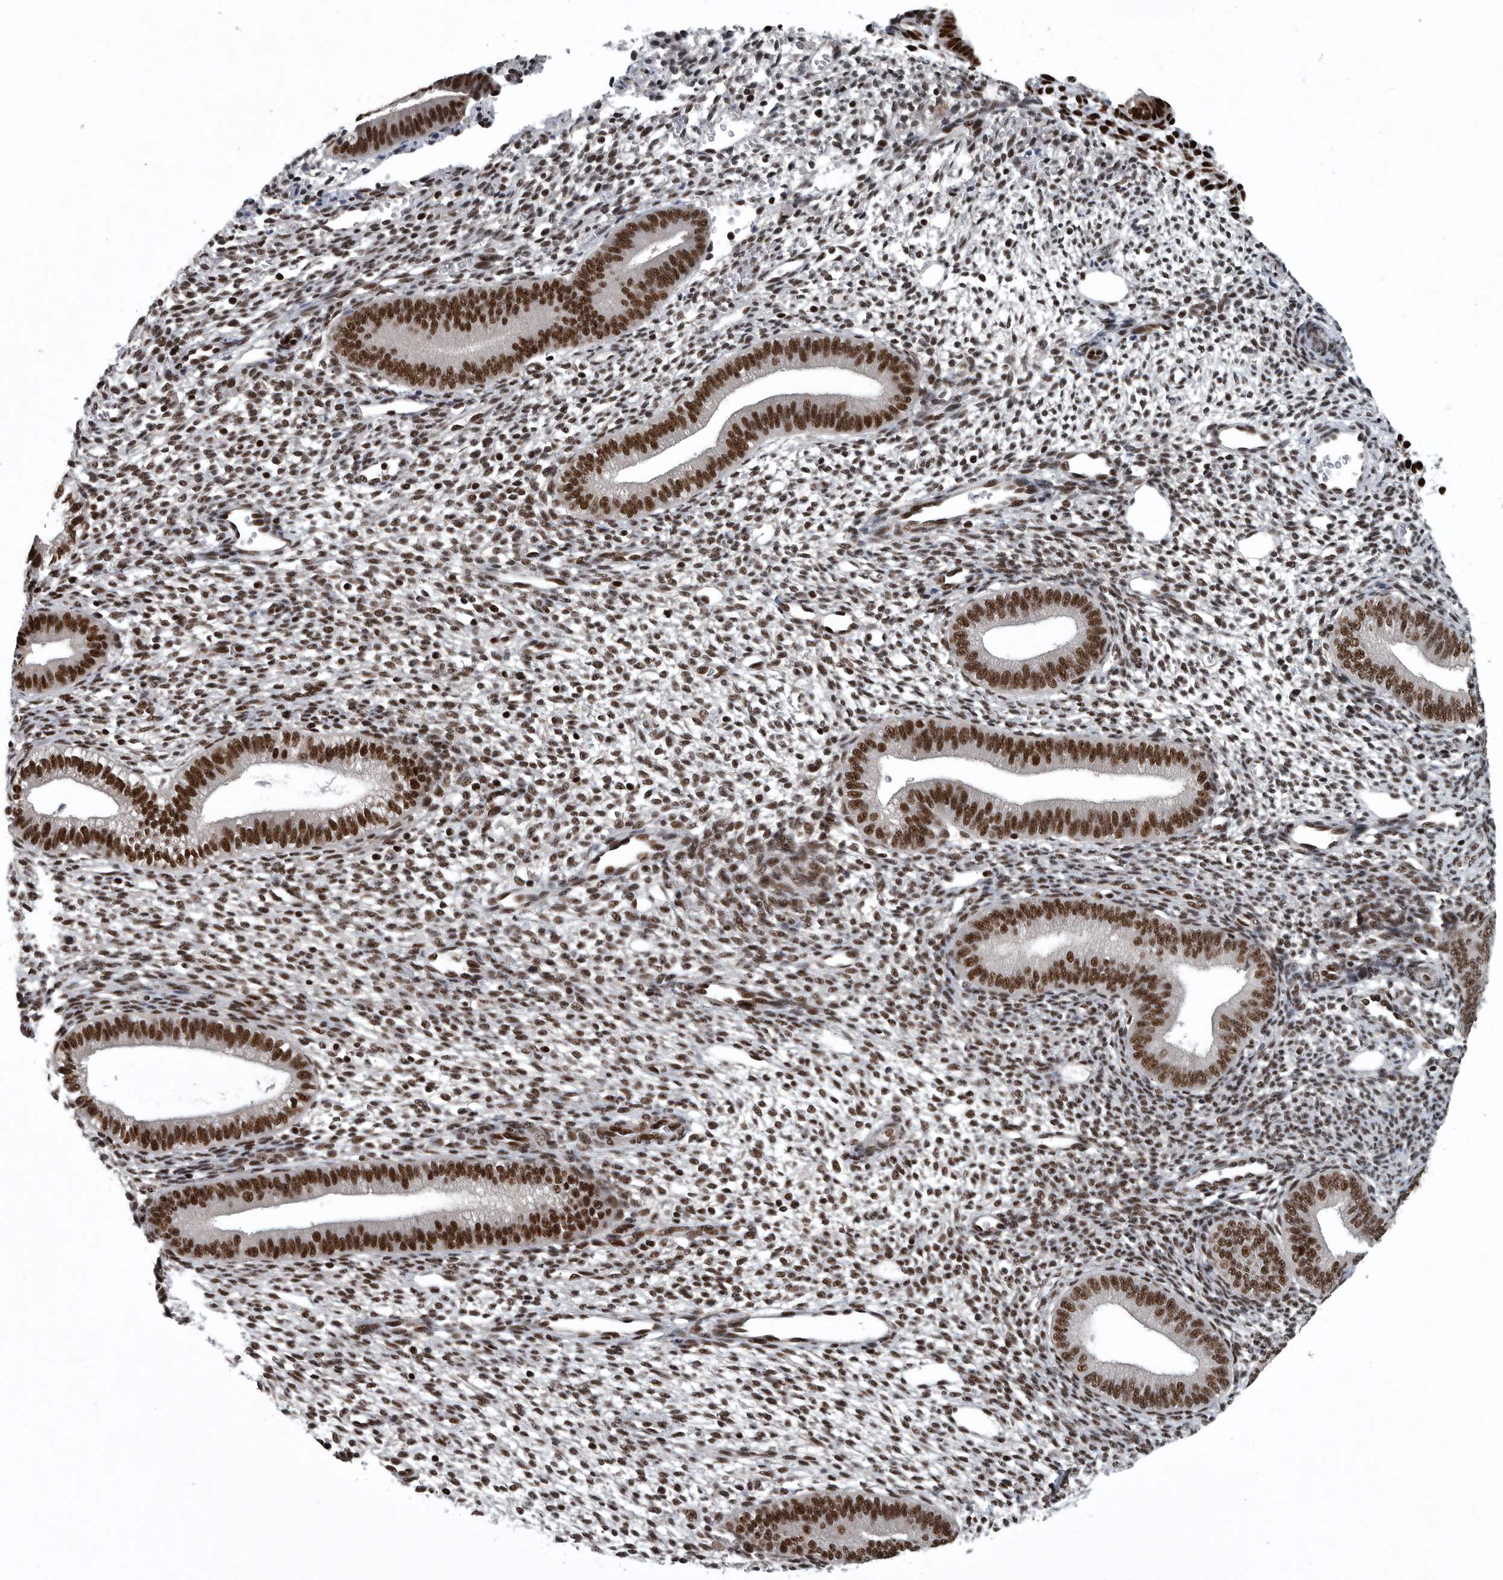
{"staining": {"intensity": "moderate", "quantity": "25%-75%", "location": "nuclear"}, "tissue": "endometrium", "cell_type": "Cells in endometrial stroma", "image_type": "normal", "snomed": [{"axis": "morphology", "description": "Normal tissue, NOS"}, {"axis": "topography", "description": "Endometrium"}], "caption": "Immunohistochemical staining of unremarkable endometrium shows medium levels of moderate nuclear positivity in about 25%-75% of cells in endometrial stroma.", "gene": "SENP7", "patient": {"sex": "female", "age": 46}}